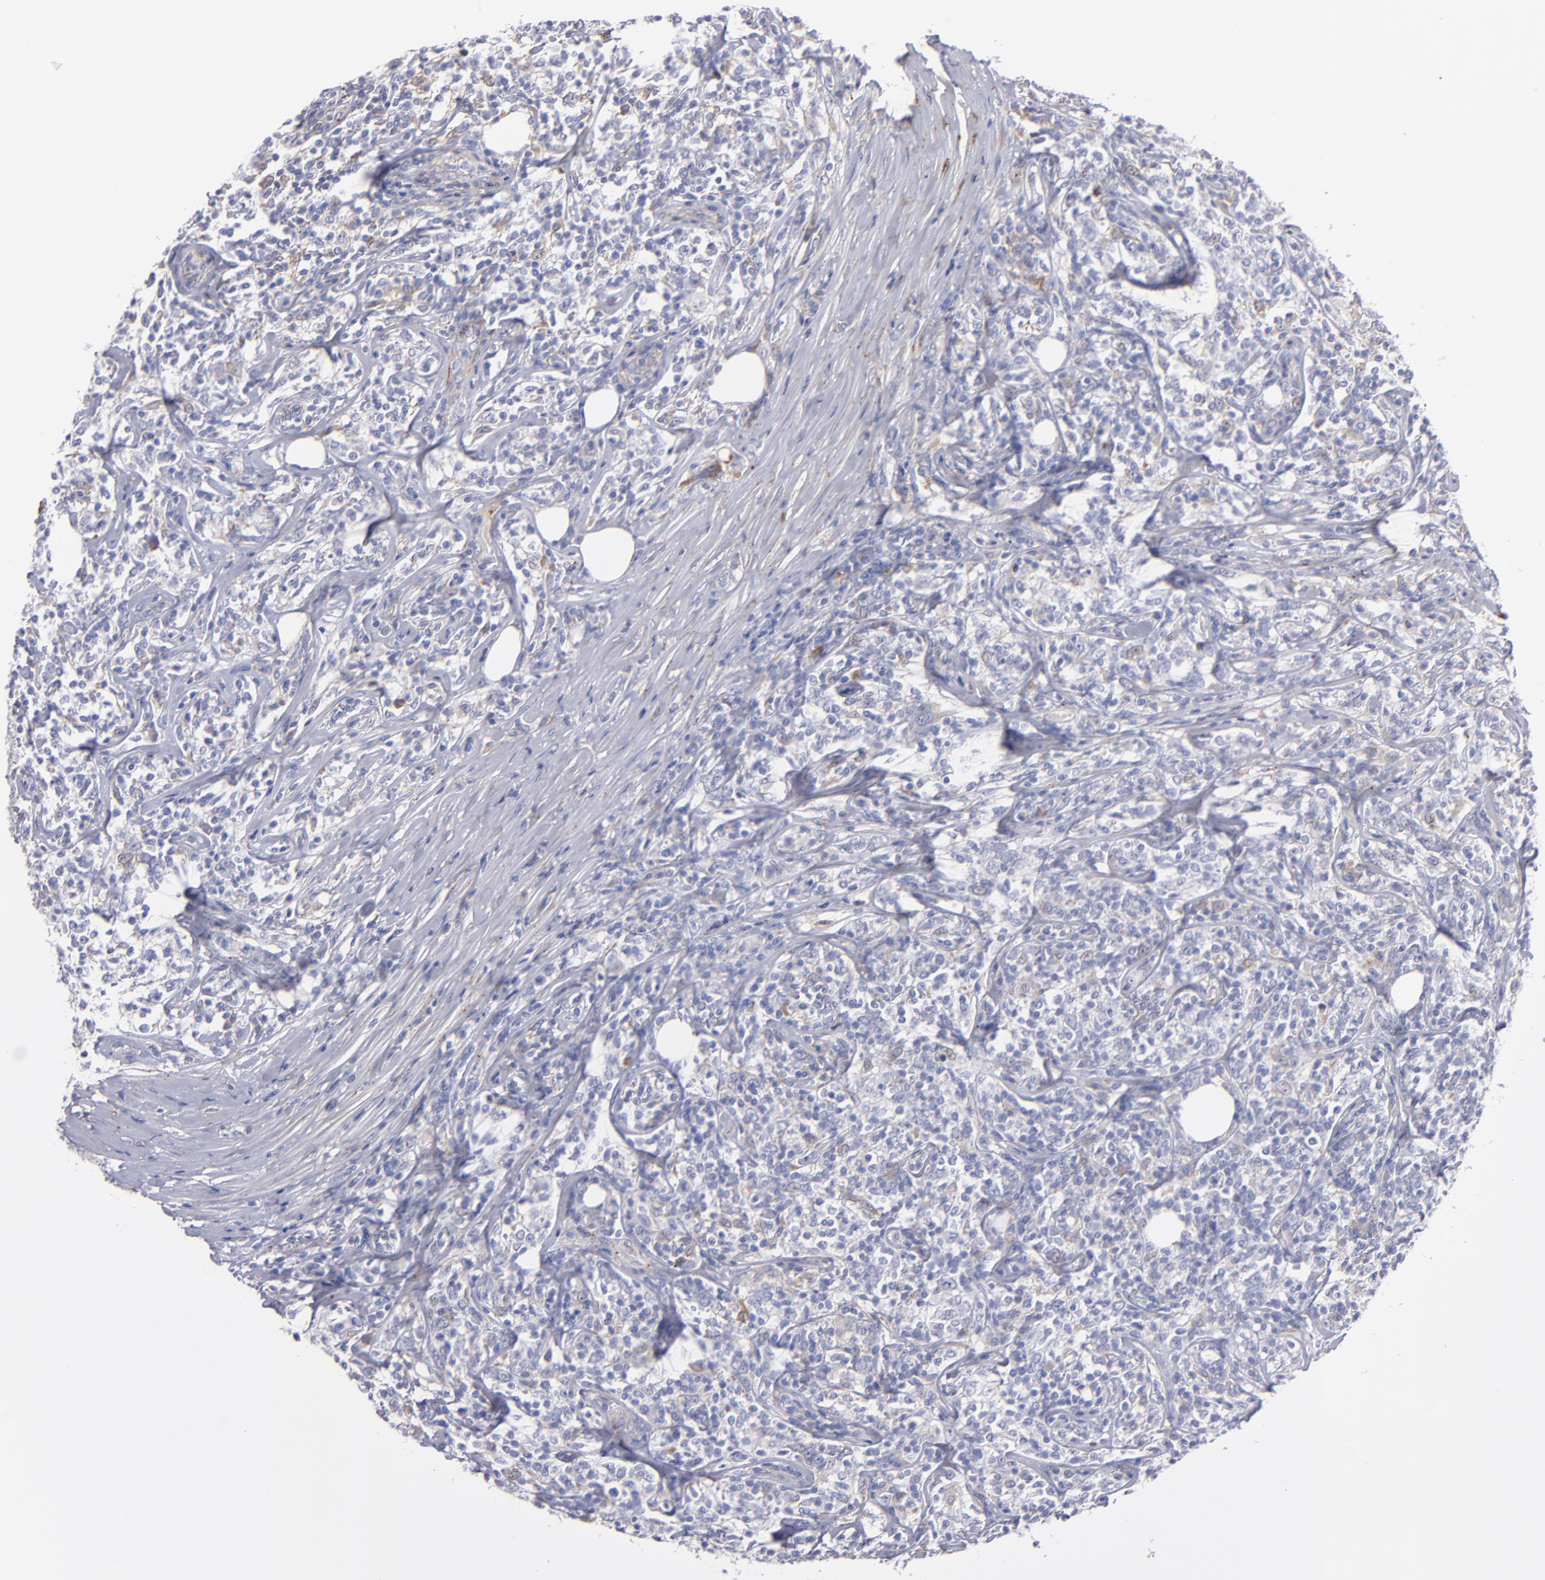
{"staining": {"intensity": "weak", "quantity": "<25%", "location": "cytoplasmic/membranous"}, "tissue": "lymphoma", "cell_type": "Tumor cells", "image_type": "cancer", "snomed": [{"axis": "morphology", "description": "Malignant lymphoma, non-Hodgkin's type, High grade"}, {"axis": "topography", "description": "Lymph node"}], "caption": "There is no significant positivity in tumor cells of malignant lymphoma, non-Hodgkin's type (high-grade).", "gene": "MFGE8", "patient": {"sex": "female", "age": 84}}